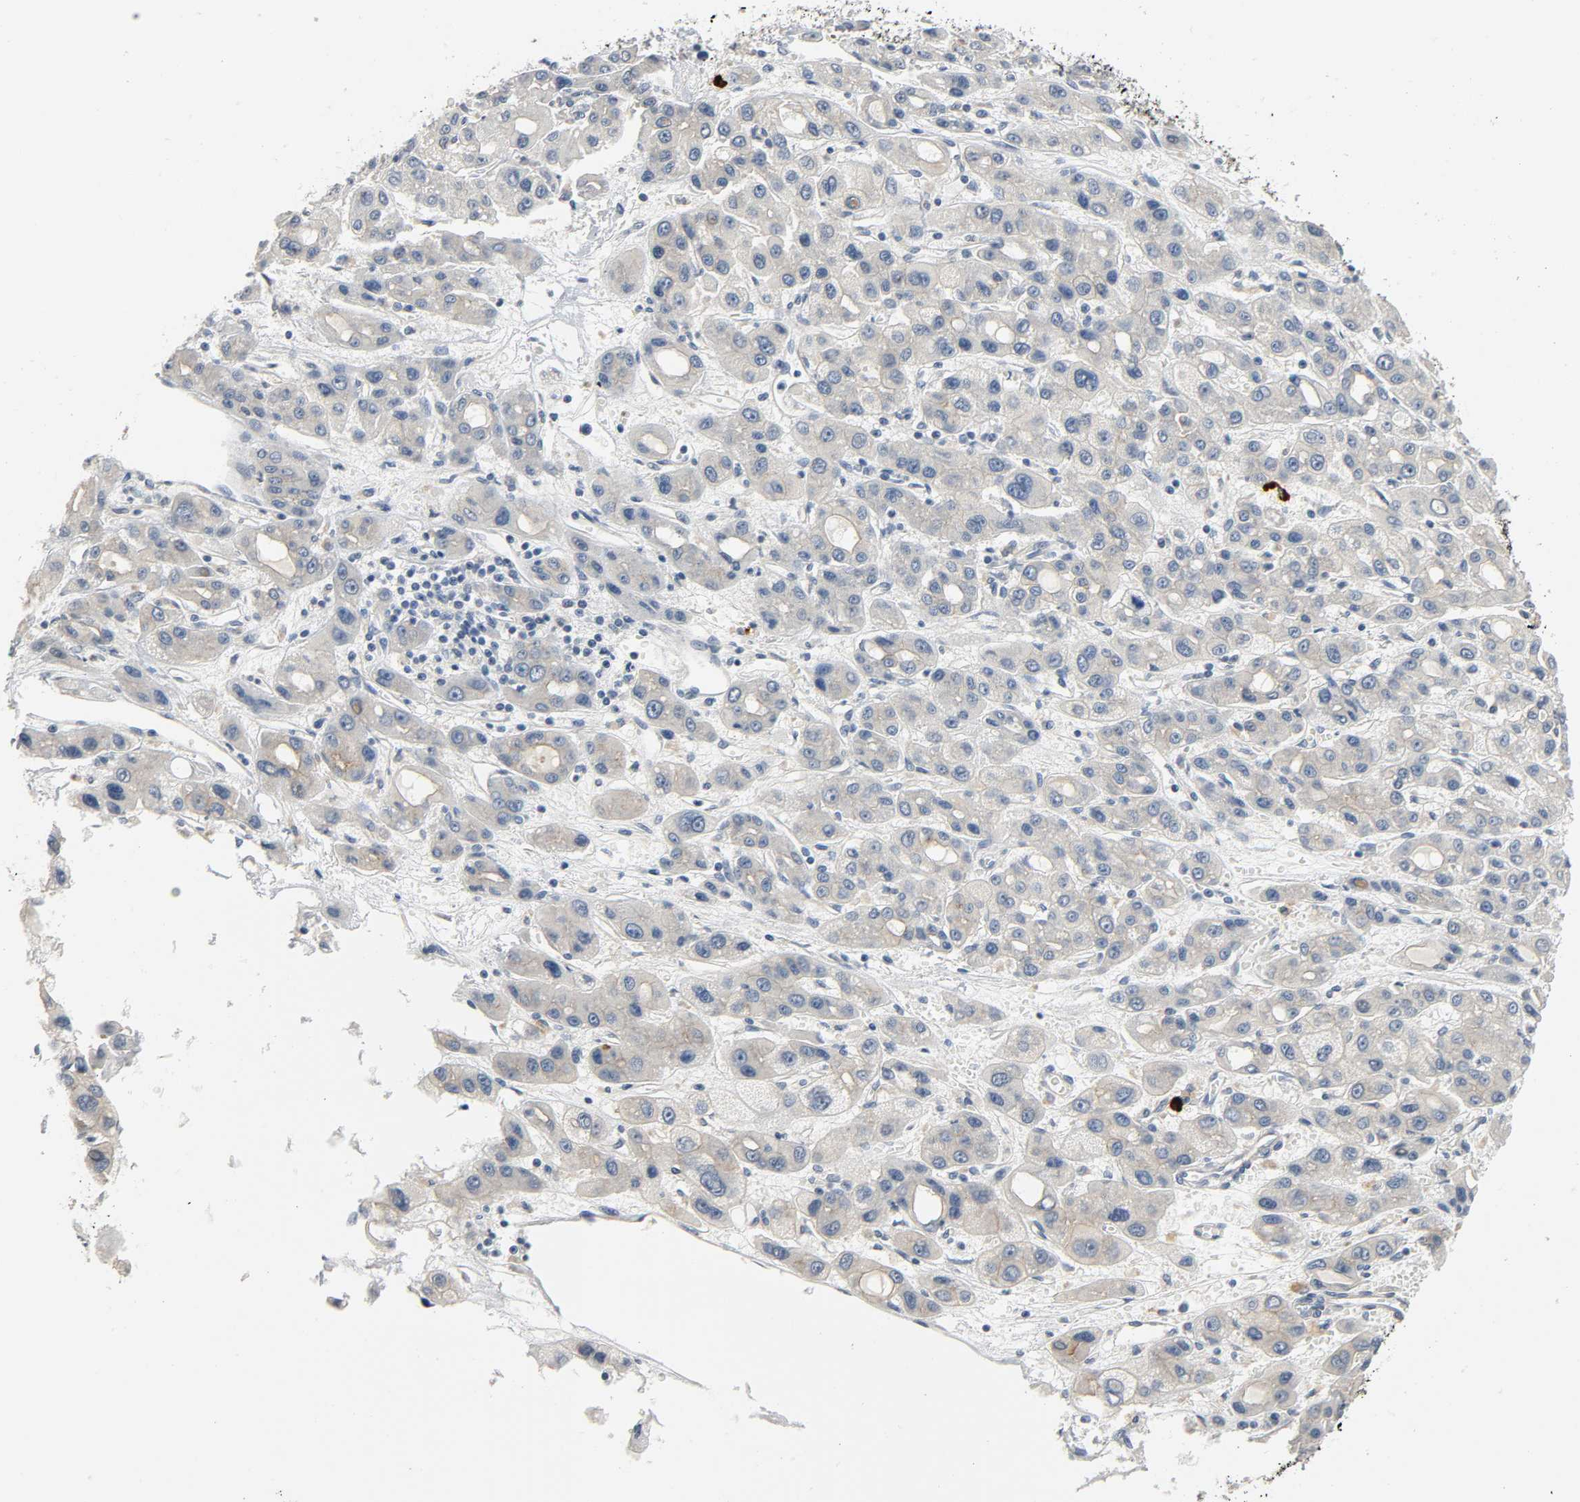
{"staining": {"intensity": "weak", "quantity": "25%-75%", "location": "cytoplasmic/membranous"}, "tissue": "liver cancer", "cell_type": "Tumor cells", "image_type": "cancer", "snomed": [{"axis": "morphology", "description": "Carcinoma, Hepatocellular, NOS"}, {"axis": "topography", "description": "Liver"}], "caption": "A histopathology image of liver hepatocellular carcinoma stained for a protein reveals weak cytoplasmic/membranous brown staining in tumor cells. The staining was performed using DAB (3,3'-diaminobenzidine), with brown indicating positive protein expression. Nuclei are stained blue with hematoxylin.", "gene": "LIMCH1", "patient": {"sex": "male", "age": 55}}